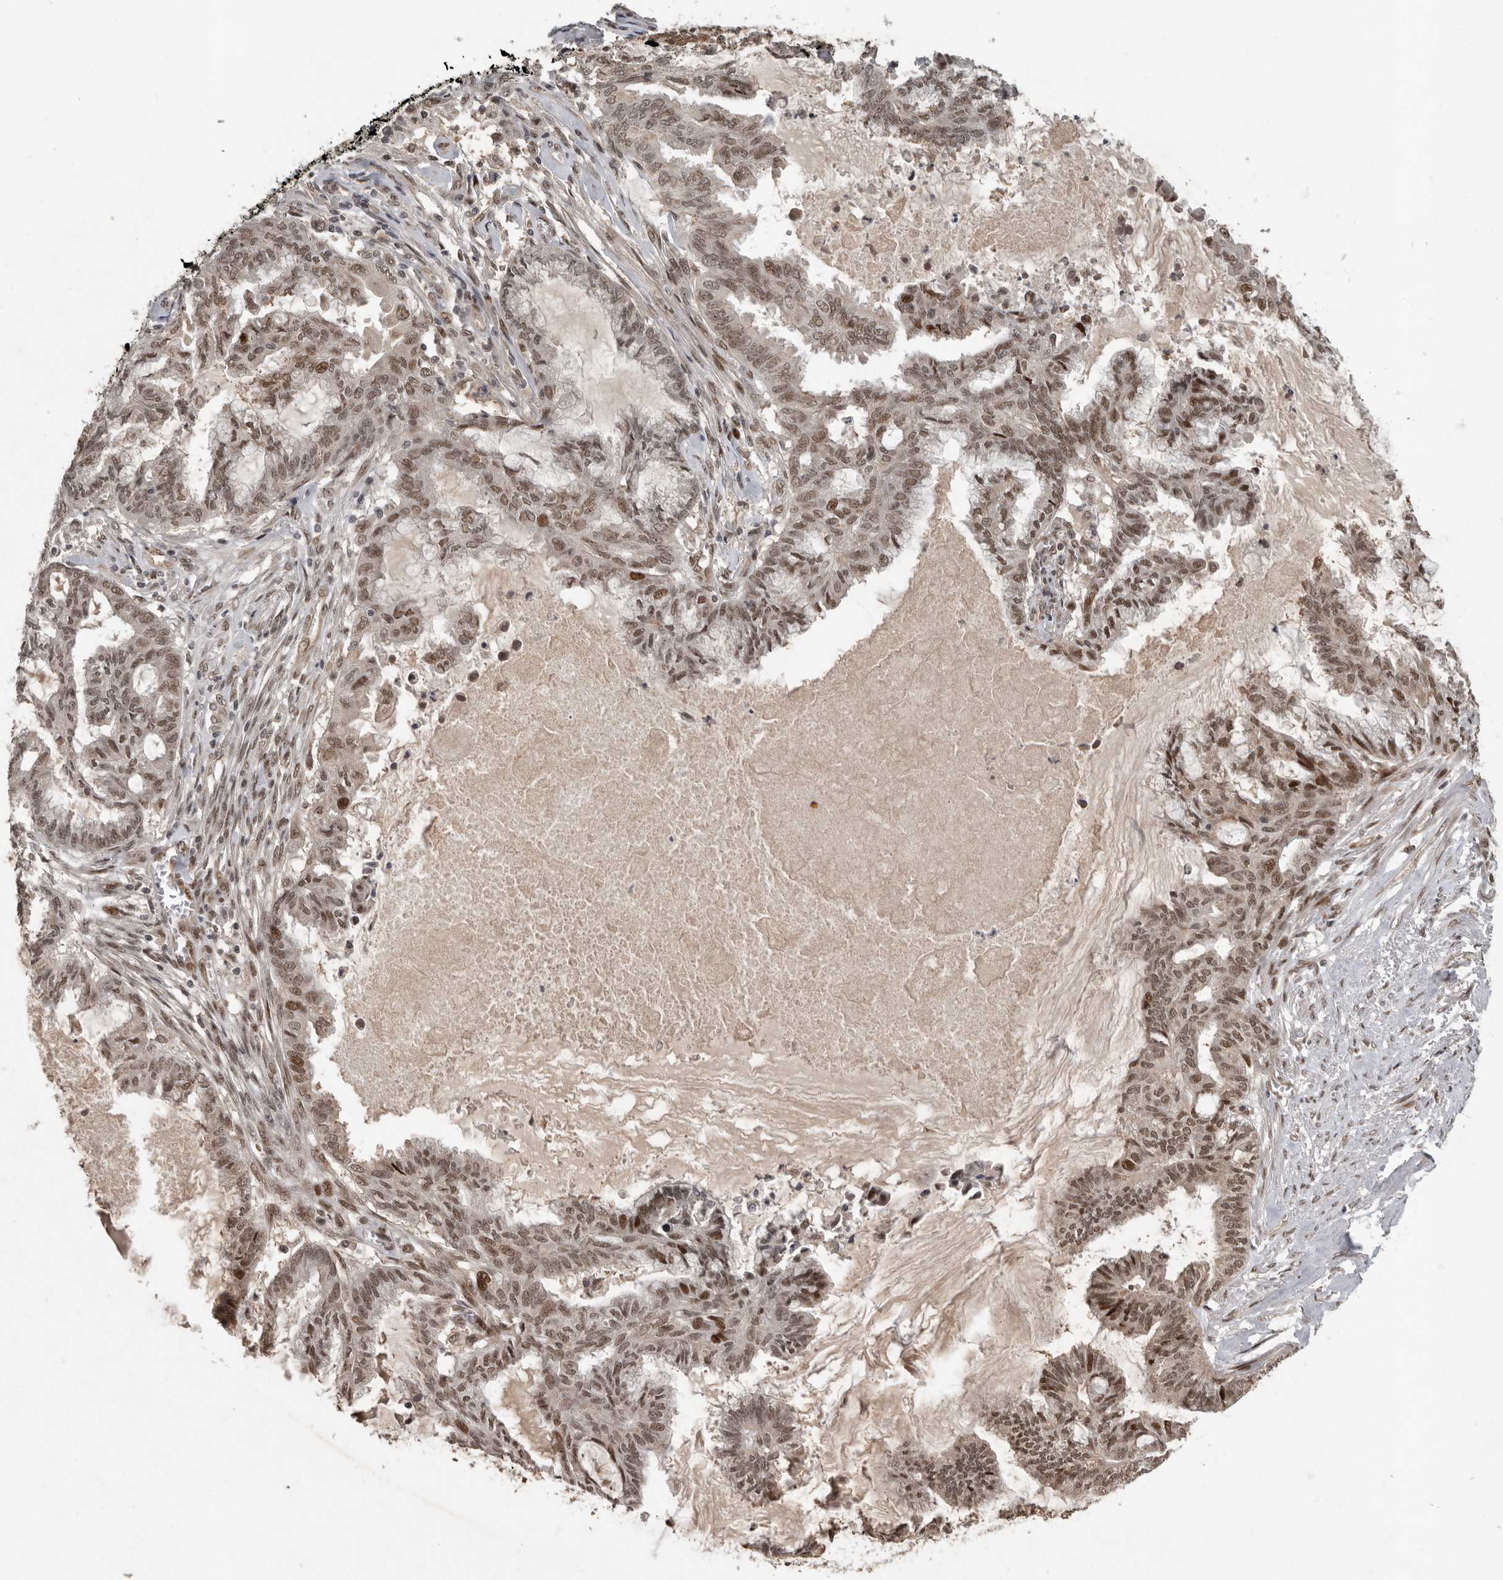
{"staining": {"intensity": "strong", "quantity": ">75%", "location": "cytoplasmic/membranous,nuclear"}, "tissue": "endometrial cancer", "cell_type": "Tumor cells", "image_type": "cancer", "snomed": [{"axis": "morphology", "description": "Adenocarcinoma, NOS"}, {"axis": "topography", "description": "Endometrium"}], "caption": "Immunohistochemical staining of human endometrial adenocarcinoma exhibits high levels of strong cytoplasmic/membranous and nuclear protein positivity in about >75% of tumor cells.", "gene": "CDC27", "patient": {"sex": "female", "age": 86}}